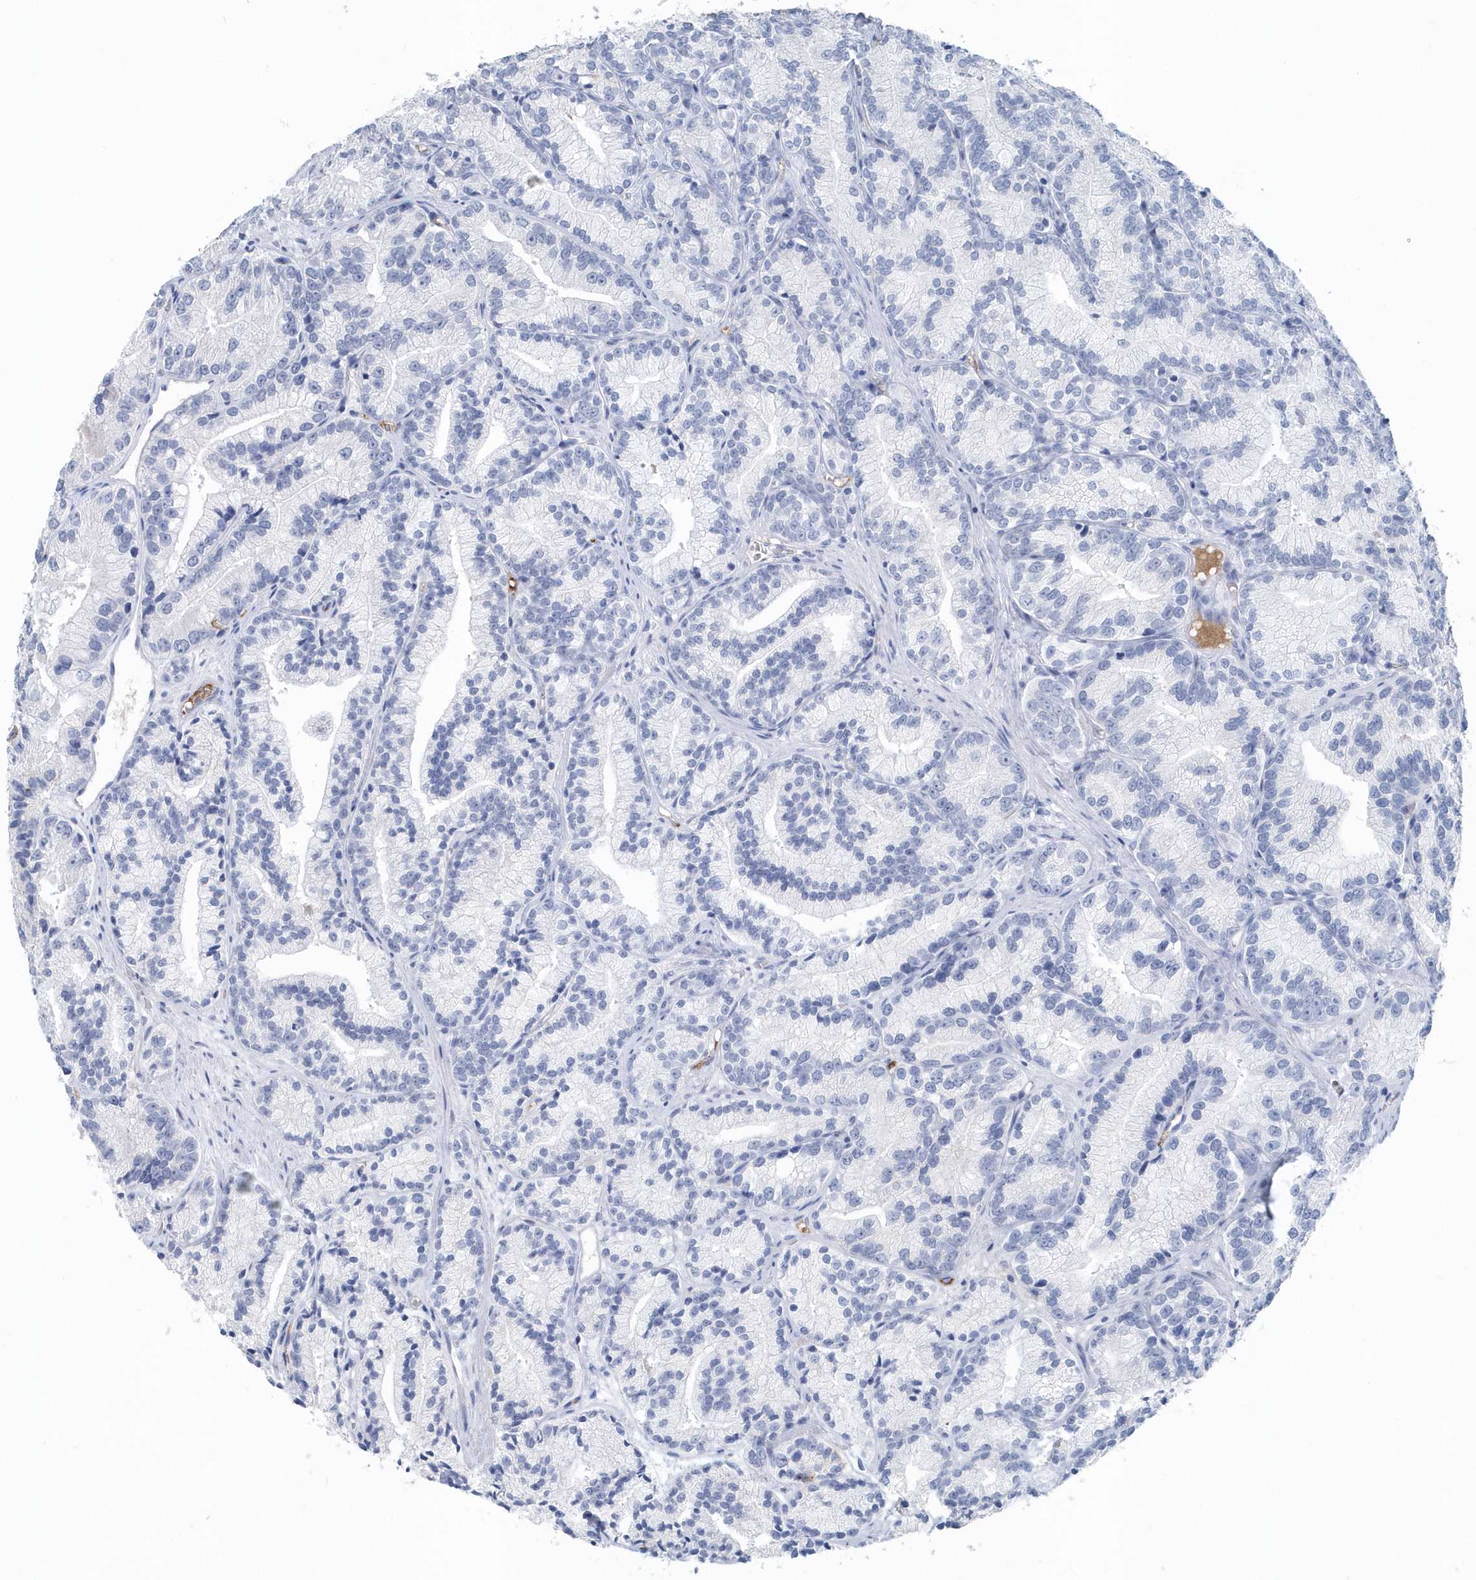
{"staining": {"intensity": "negative", "quantity": "none", "location": "none"}, "tissue": "prostate cancer", "cell_type": "Tumor cells", "image_type": "cancer", "snomed": [{"axis": "morphology", "description": "Adenocarcinoma, Low grade"}, {"axis": "topography", "description": "Prostate"}], "caption": "Tumor cells are negative for brown protein staining in adenocarcinoma (low-grade) (prostate). (Immunohistochemistry (ihc), brightfield microscopy, high magnification).", "gene": "JCHAIN", "patient": {"sex": "male", "age": 89}}